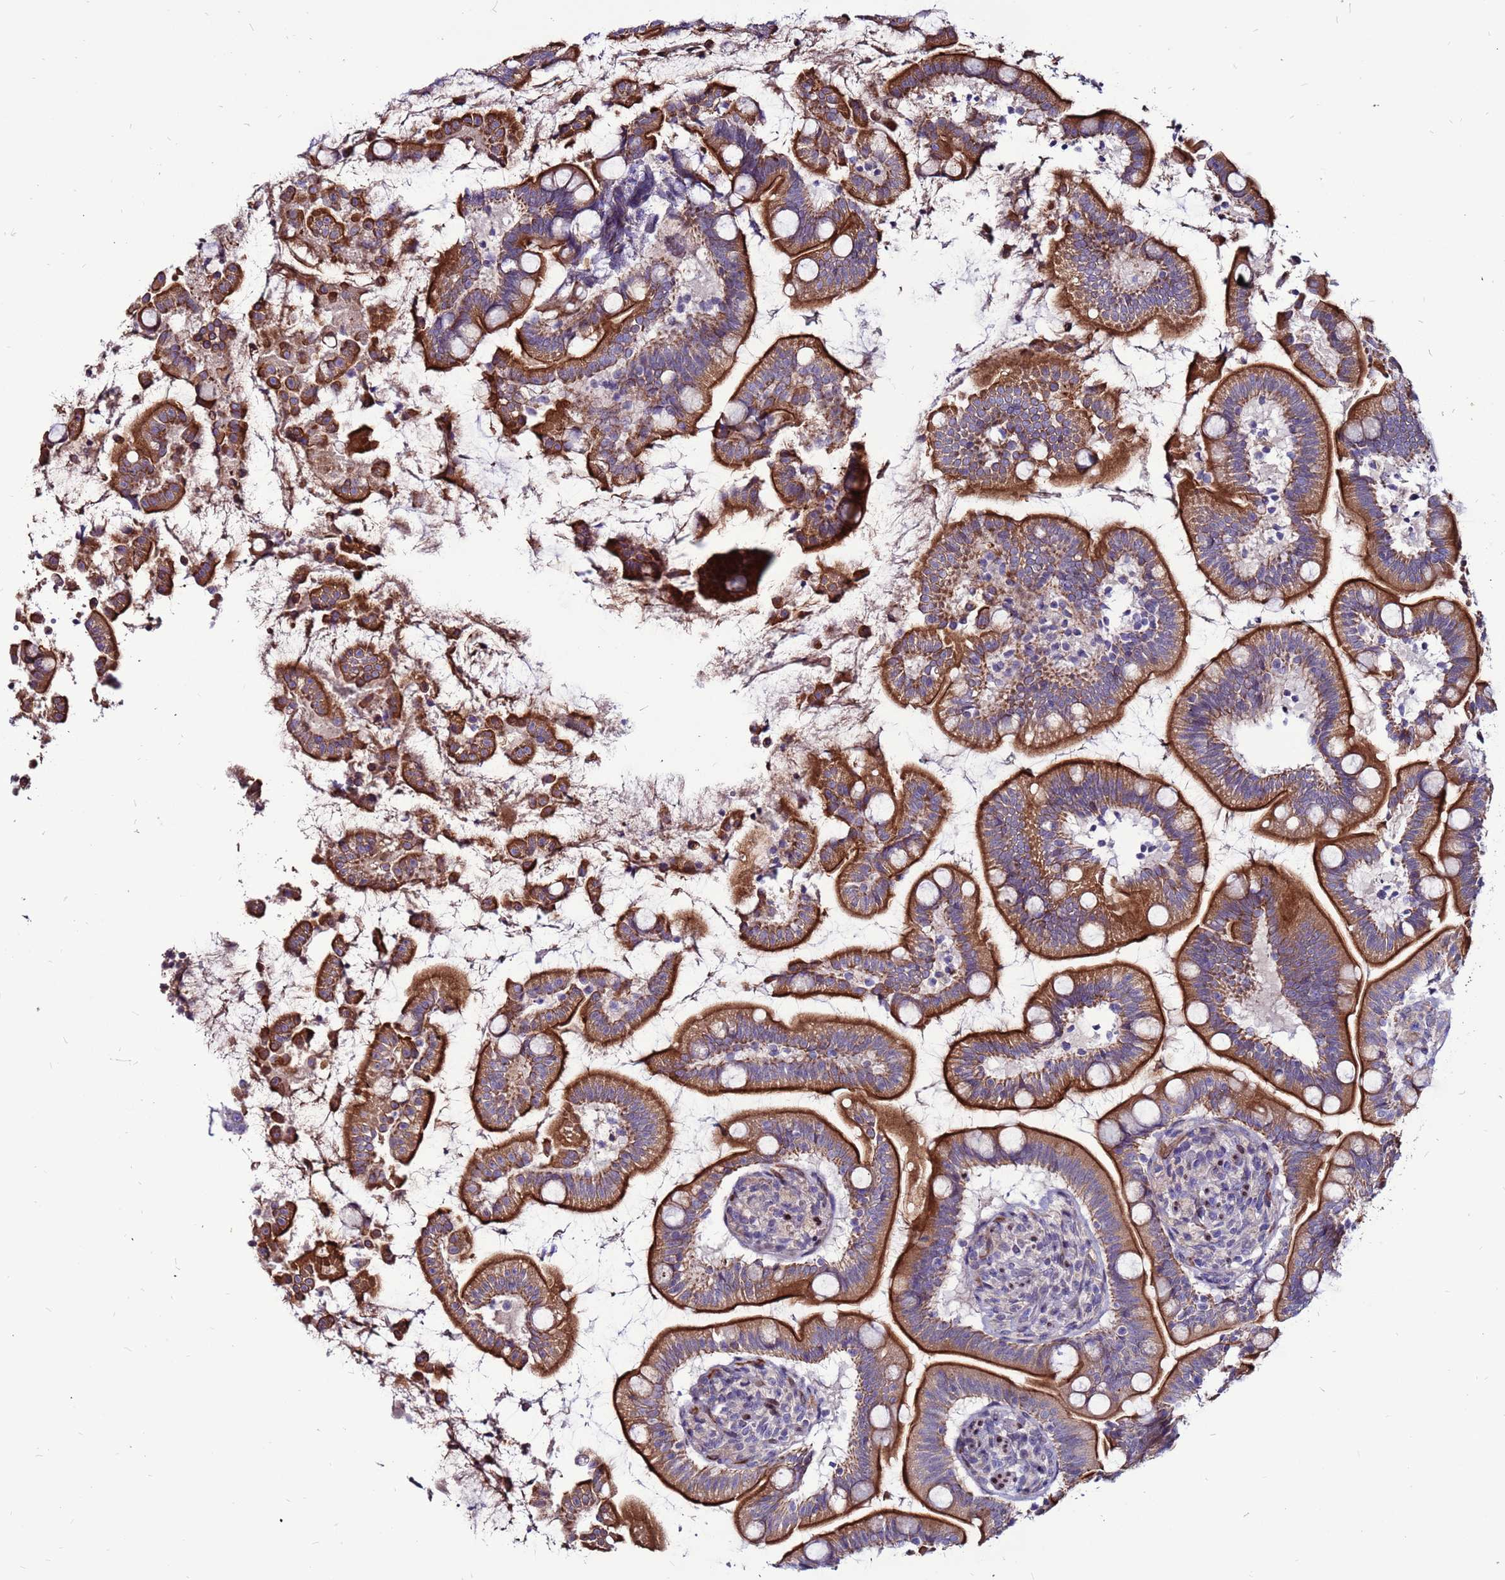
{"staining": {"intensity": "strong", "quantity": "25%-75%", "location": "cytoplasmic/membranous"}, "tissue": "small intestine", "cell_type": "Glandular cells", "image_type": "normal", "snomed": [{"axis": "morphology", "description": "Normal tissue, NOS"}, {"axis": "topography", "description": "Small intestine"}], "caption": "A brown stain shows strong cytoplasmic/membranous positivity of a protein in glandular cells of benign human small intestine.", "gene": "CCDC71", "patient": {"sex": "female", "age": 64}}